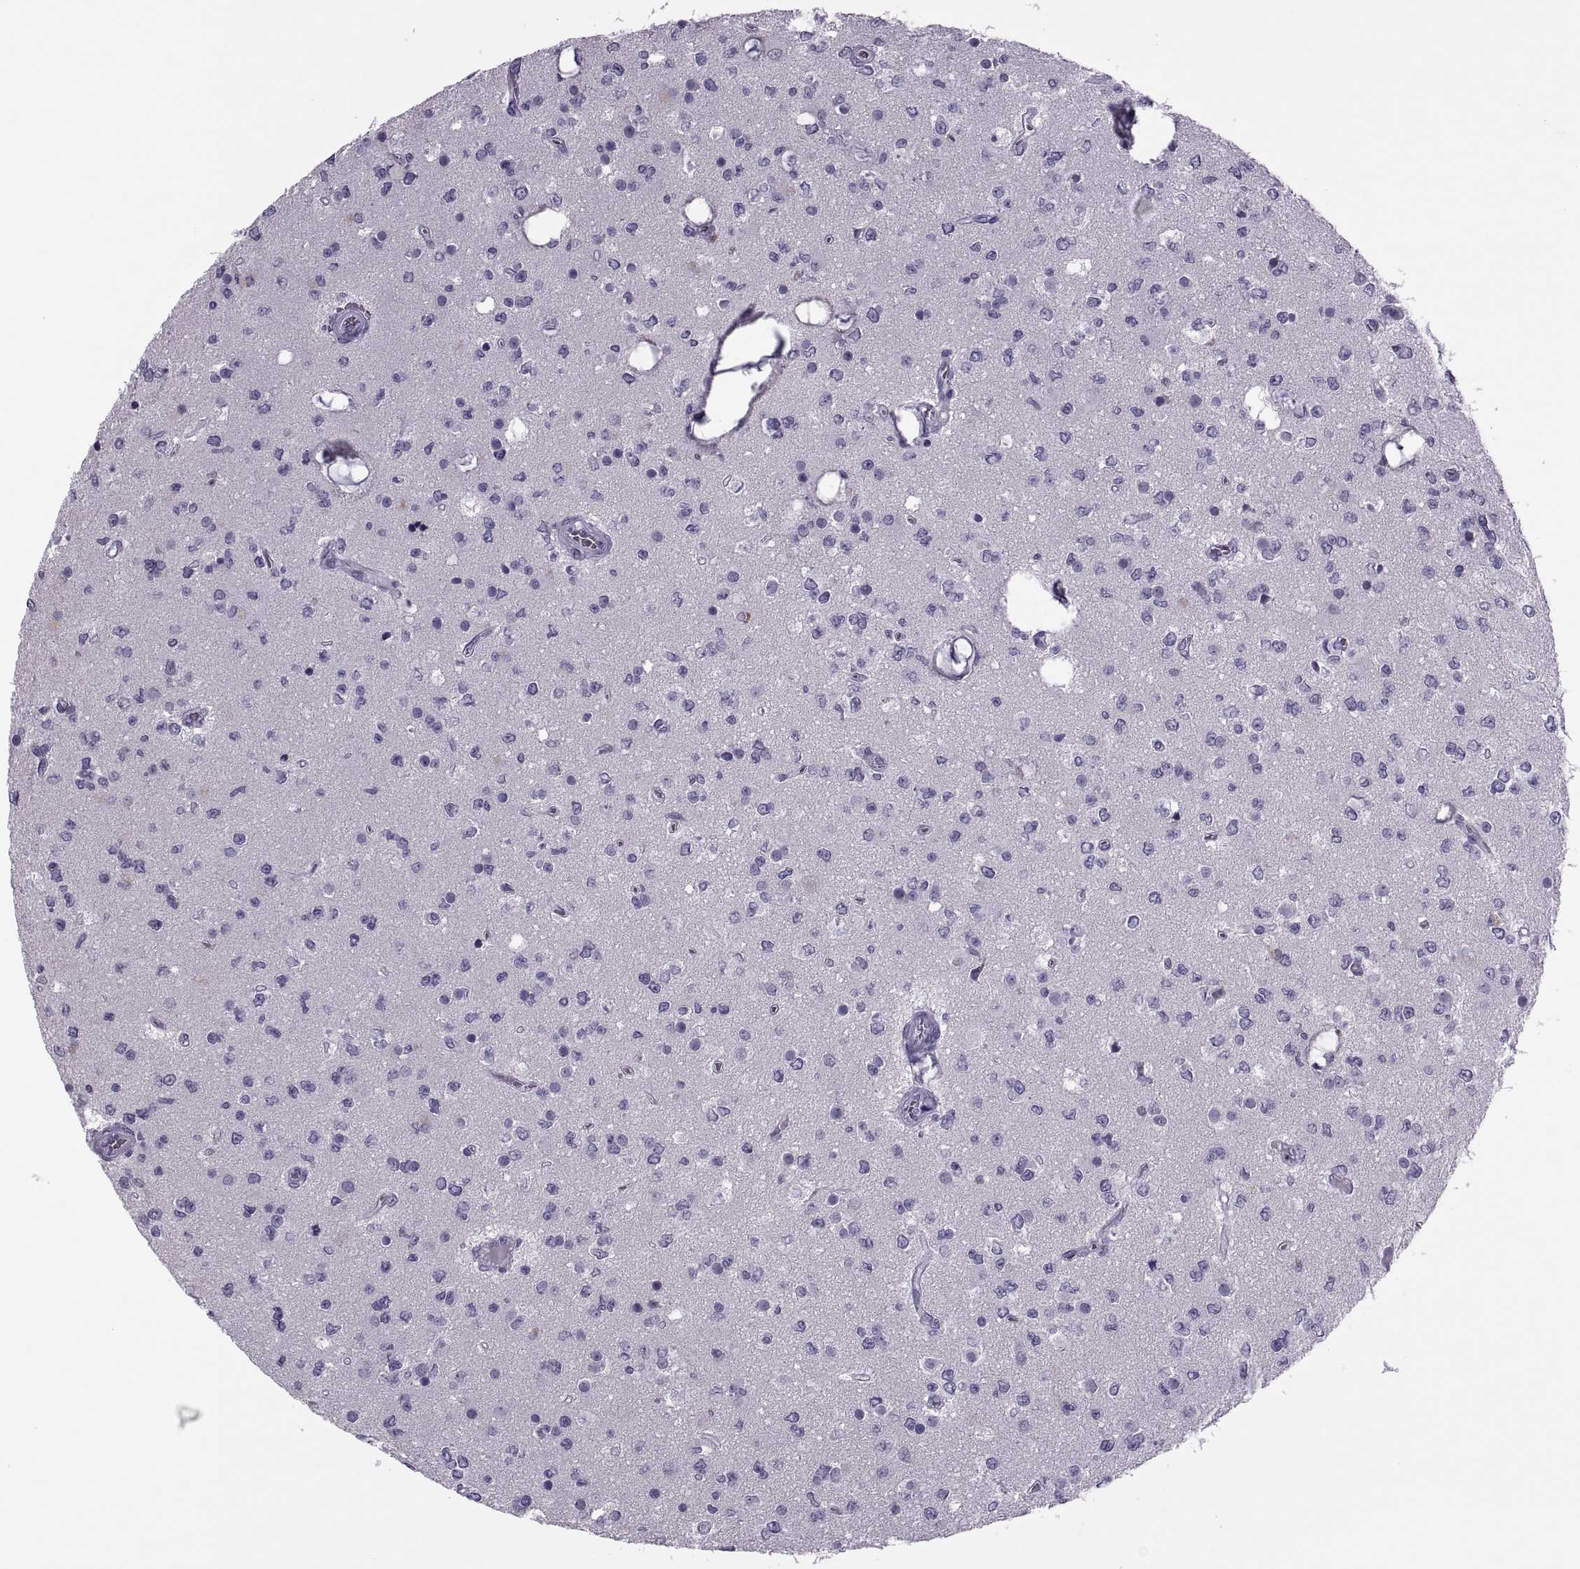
{"staining": {"intensity": "negative", "quantity": "none", "location": "none"}, "tissue": "glioma", "cell_type": "Tumor cells", "image_type": "cancer", "snomed": [{"axis": "morphology", "description": "Glioma, malignant, Low grade"}, {"axis": "topography", "description": "Brain"}], "caption": "This micrograph is of malignant low-grade glioma stained with immunohistochemistry to label a protein in brown with the nuclei are counter-stained blue. There is no staining in tumor cells.", "gene": "SYNGR4", "patient": {"sex": "female", "age": 45}}